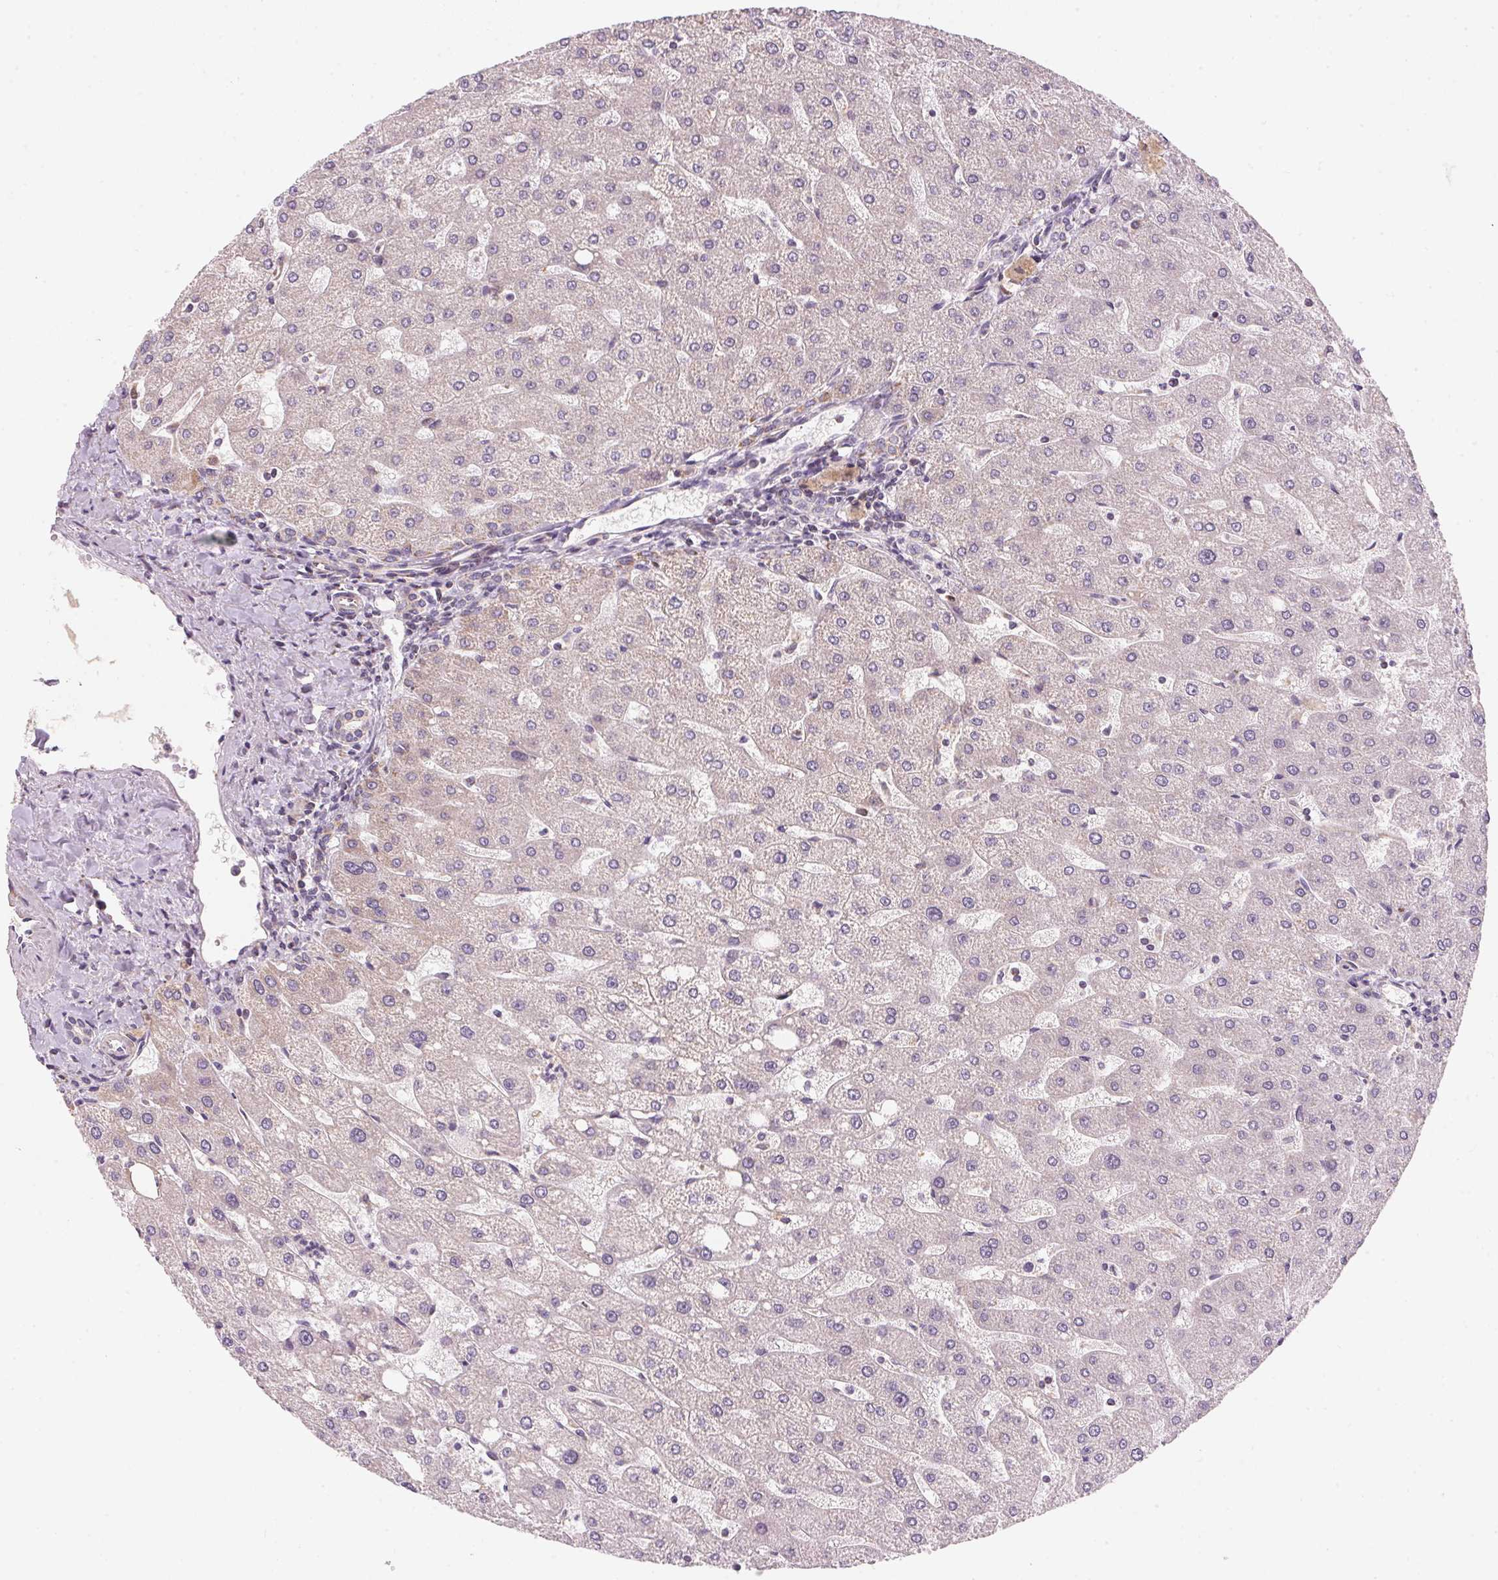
{"staining": {"intensity": "negative", "quantity": "none", "location": "none"}, "tissue": "liver", "cell_type": "Cholangiocytes", "image_type": "normal", "snomed": [{"axis": "morphology", "description": "Normal tissue, NOS"}, {"axis": "topography", "description": "Liver"}], "caption": "A histopathology image of liver stained for a protein shows no brown staining in cholangiocytes.", "gene": "COQ7", "patient": {"sex": "male", "age": 67}}